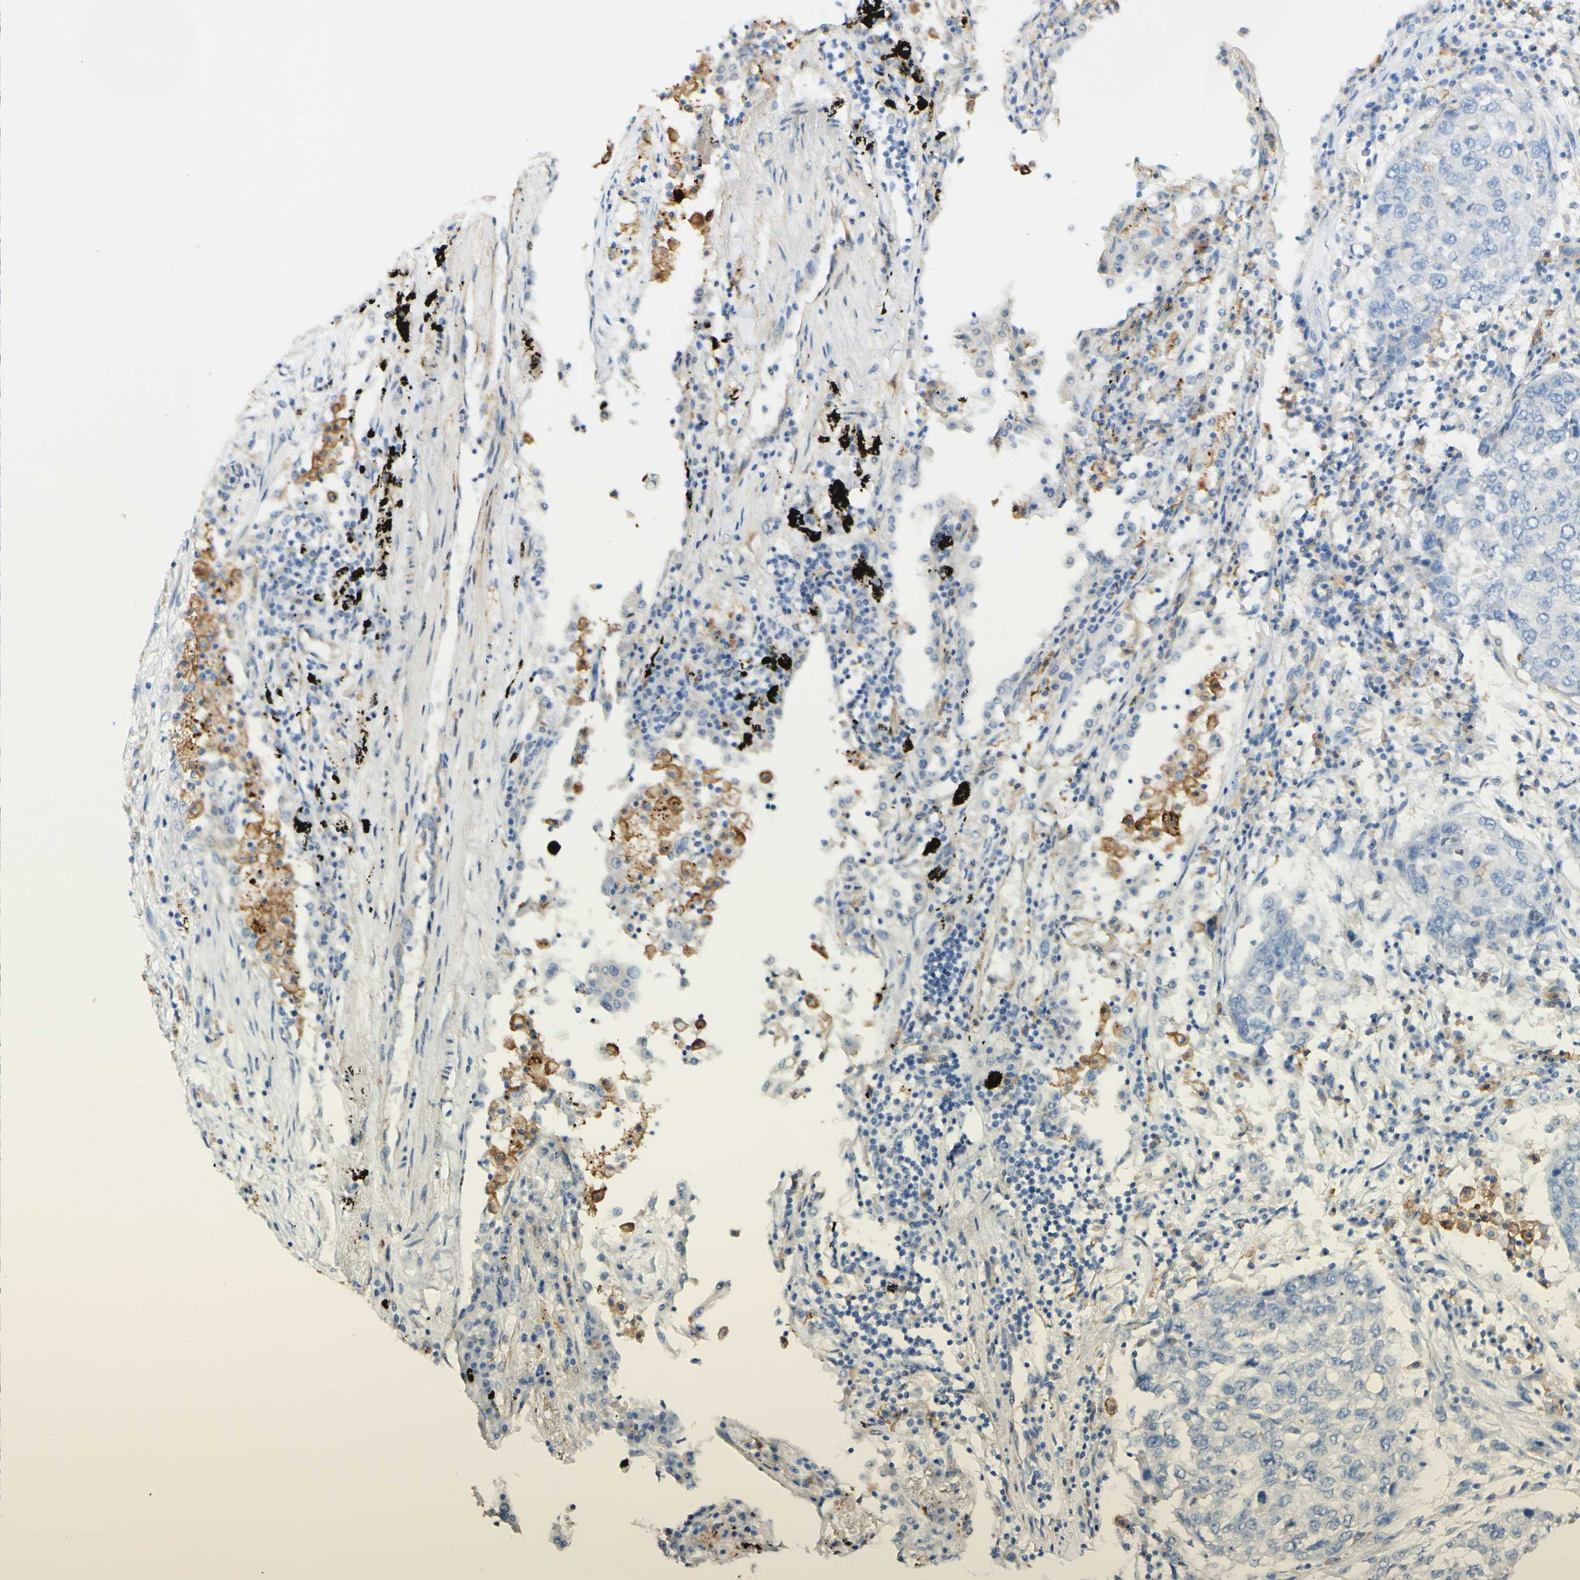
{"staining": {"intensity": "negative", "quantity": "none", "location": "none"}, "tissue": "lung cancer", "cell_type": "Tumor cells", "image_type": "cancer", "snomed": [{"axis": "morphology", "description": "Squamous cell carcinoma, NOS"}, {"axis": "topography", "description": "Lung"}], "caption": "The micrograph displays no significant staining in tumor cells of lung cancer.", "gene": "FCGRT", "patient": {"sex": "female", "age": 63}}